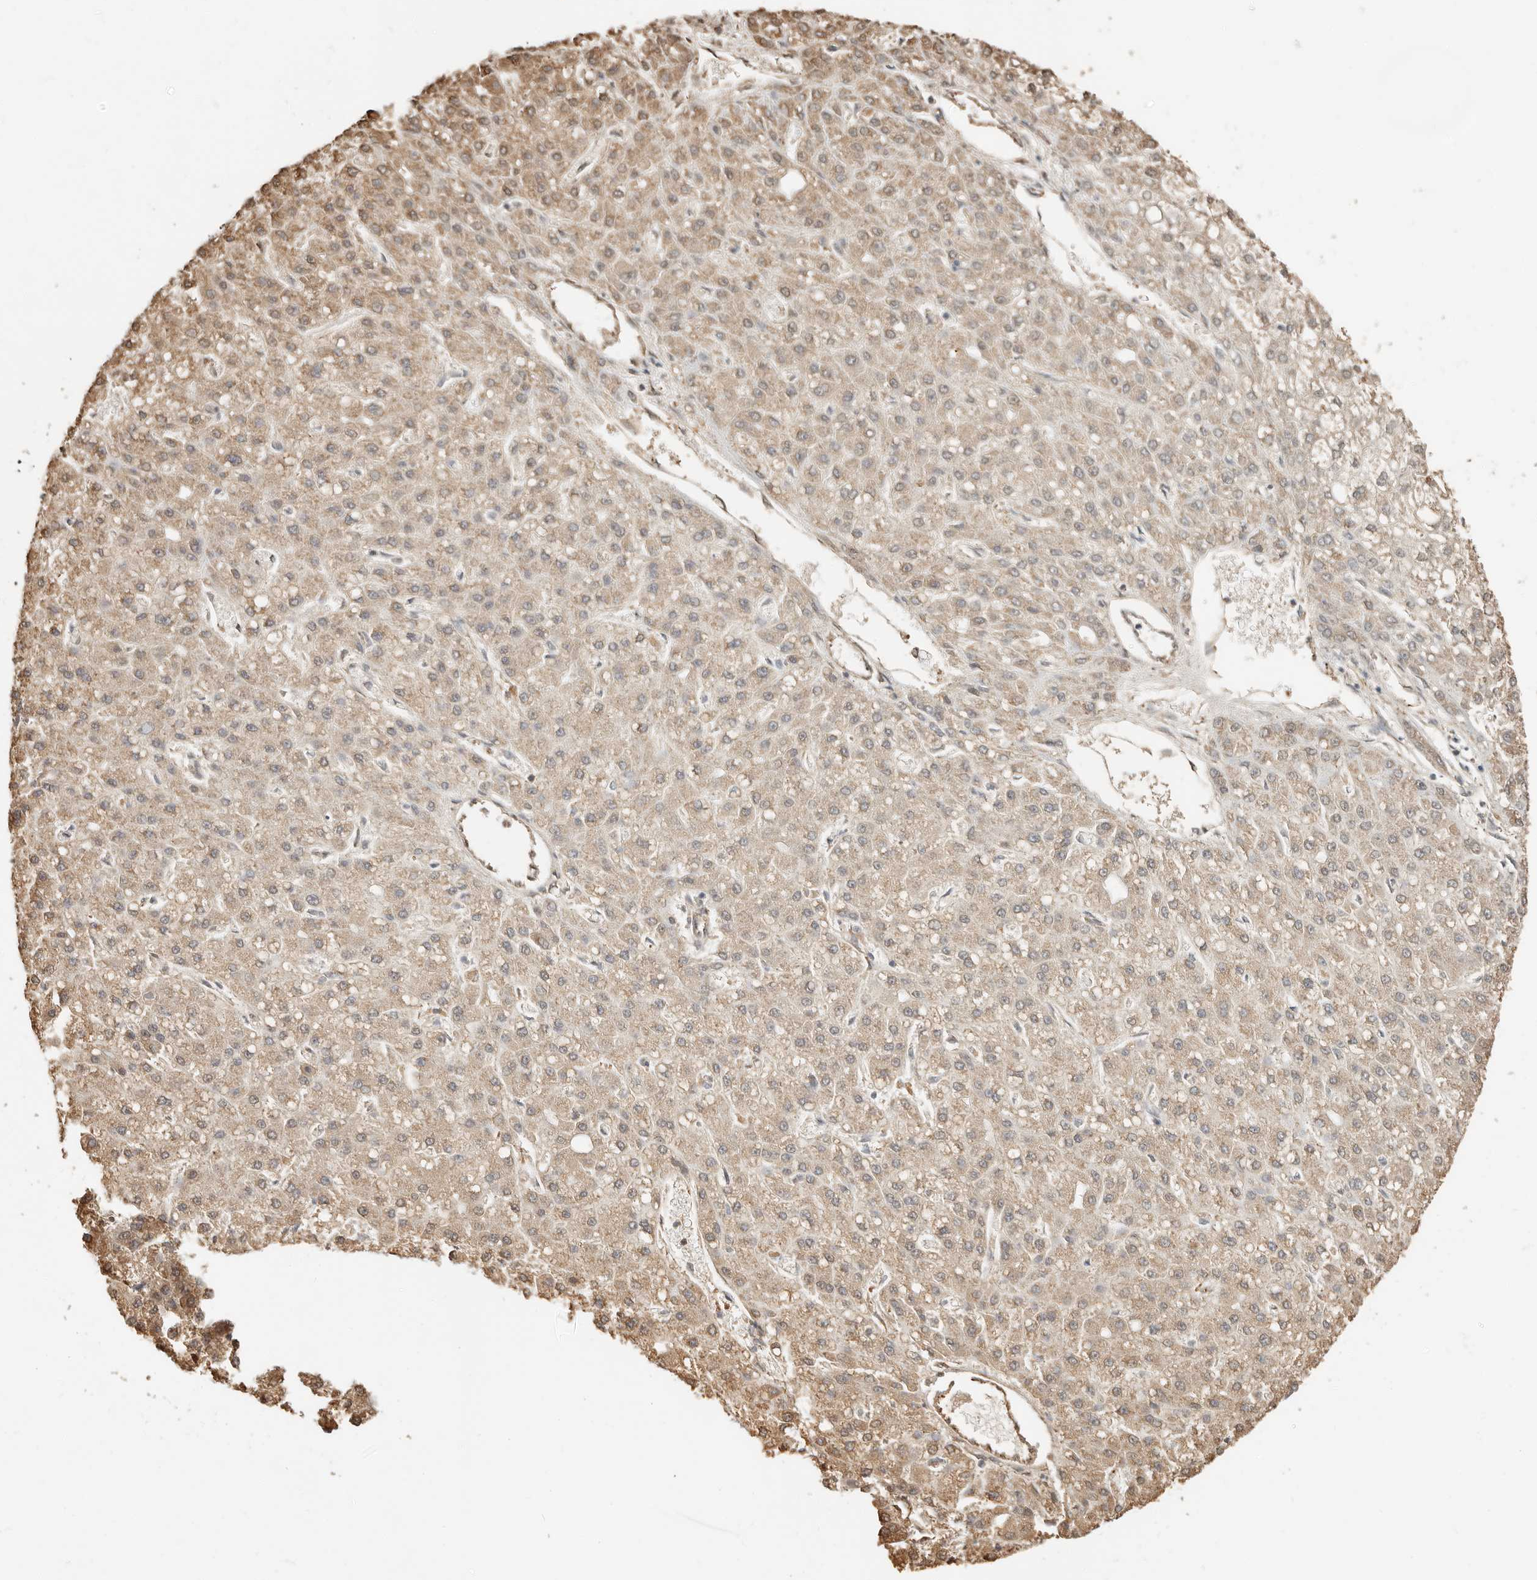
{"staining": {"intensity": "weak", "quantity": ">75%", "location": "cytoplasmic/membranous"}, "tissue": "liver cancer", "cell_type": "Tumor cells", "image_type": "cancer", "snomed": [{"axis": "morphology", "description": "Carcinoma, Hepatocellular, NOS"}, {"axis": "topography", "description": "Liver"}], "caption": "Protein staining by IHC demonstrates weak cytoplasmic/membranous staining in approximately >75% of tumor cells in liver cancer (hepatocellular carcinoma). Nuclei are stained in blue.", "gene": "ARHGEF10L", "patient": {"sex": "male", "age": 67}}